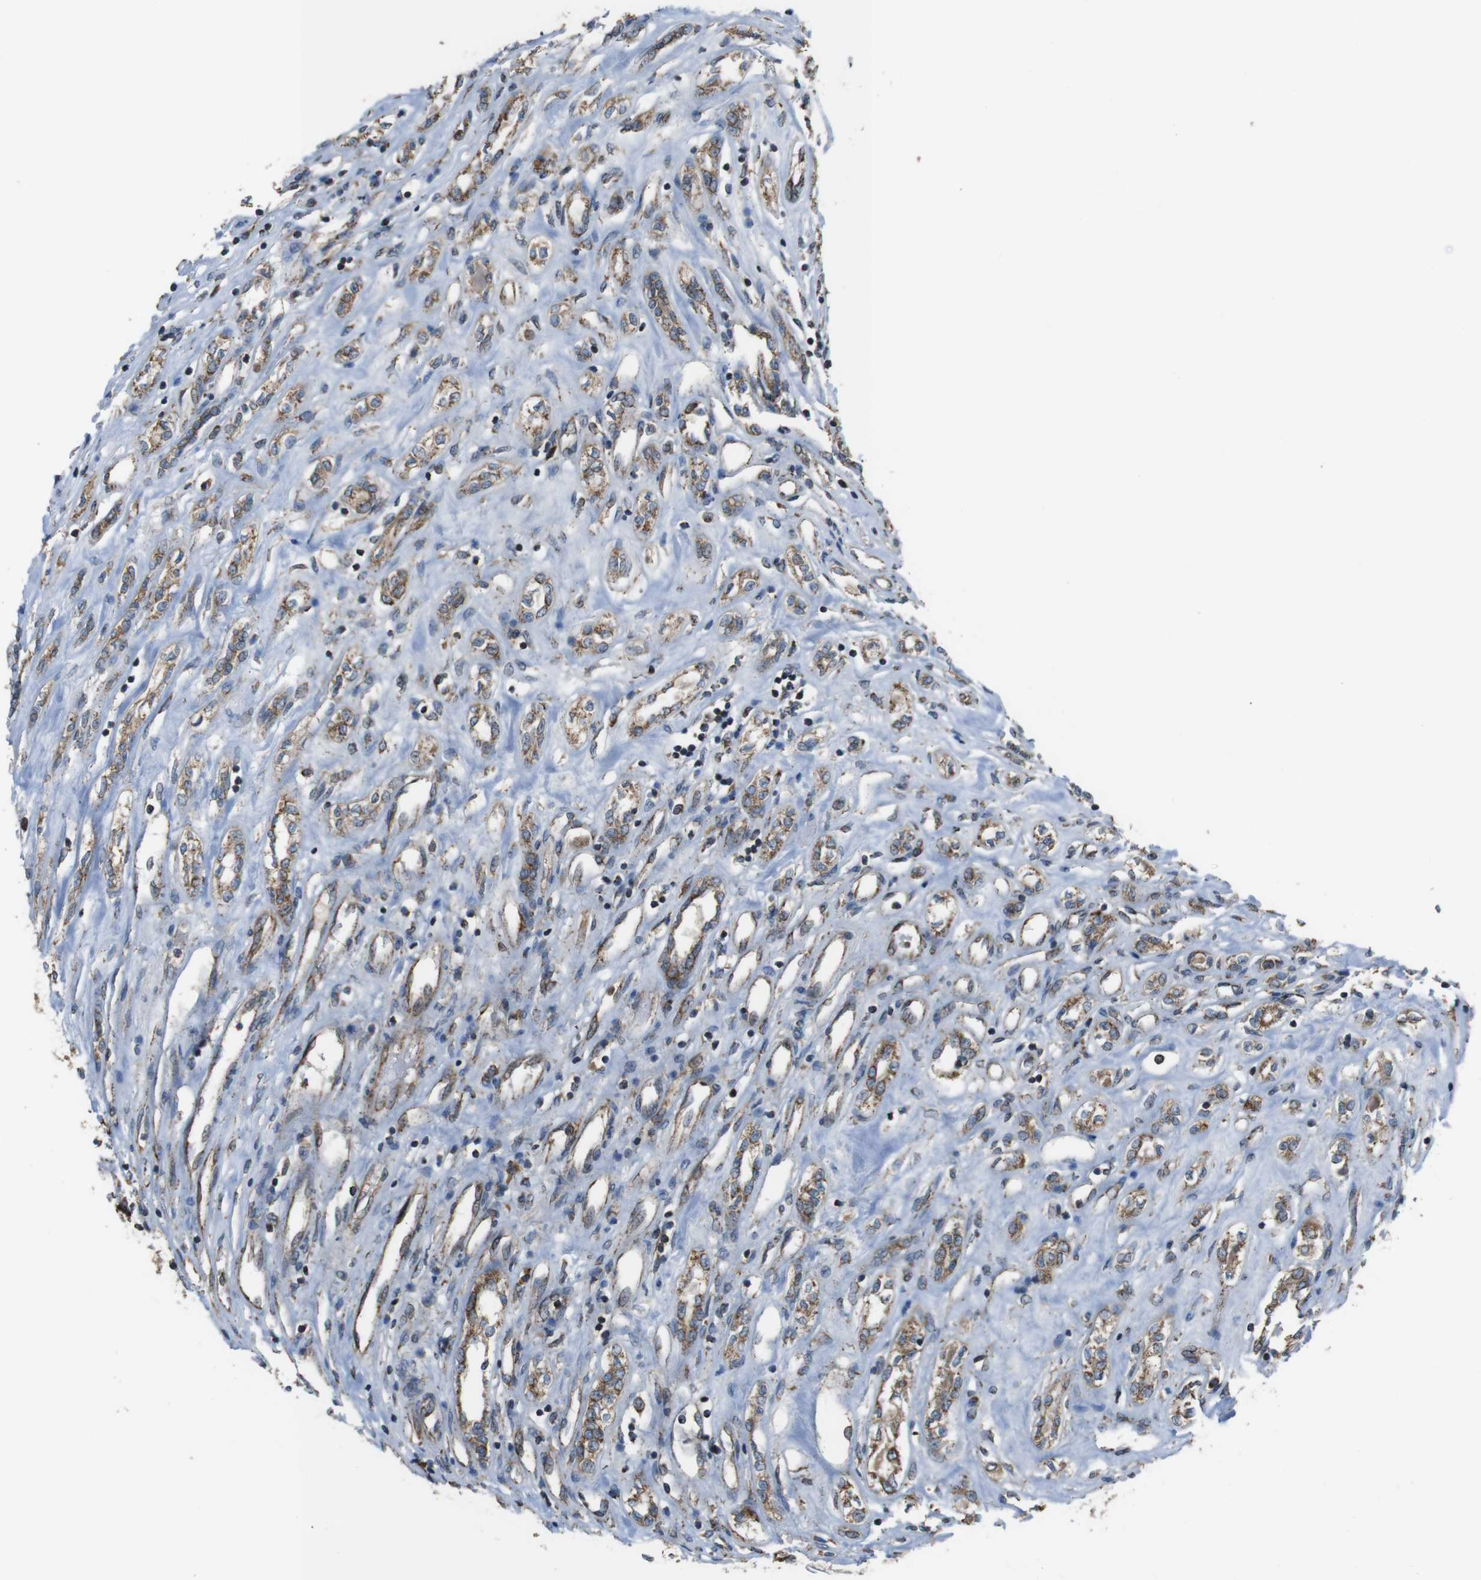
{"staining": {"intensity": "moderate", "quantity": ">75%", "location": "cytoplasmic/membranous"}, "tissue": "renal cancer", "cell_type": "Tumor cells", "image_type": "cancer", "snomed": [{"axis": "morphology", "description": "Adenocarcinoma, NOS"}, {"axis": "topography", "description": "Kidney"}], "caption": "Immunohistochemistry photomicrograph of neoplastic tissue: adenocarcinoma (renal) stained using IHC shows medium levels of moderate protein expression localized specifically in the cytoplasmic/membranous of tumor cells, appearing as a cytoplasmic/membranous brown color.", "gene": "GIMAP8", "patient": {"sex": "female", "age": 70}}